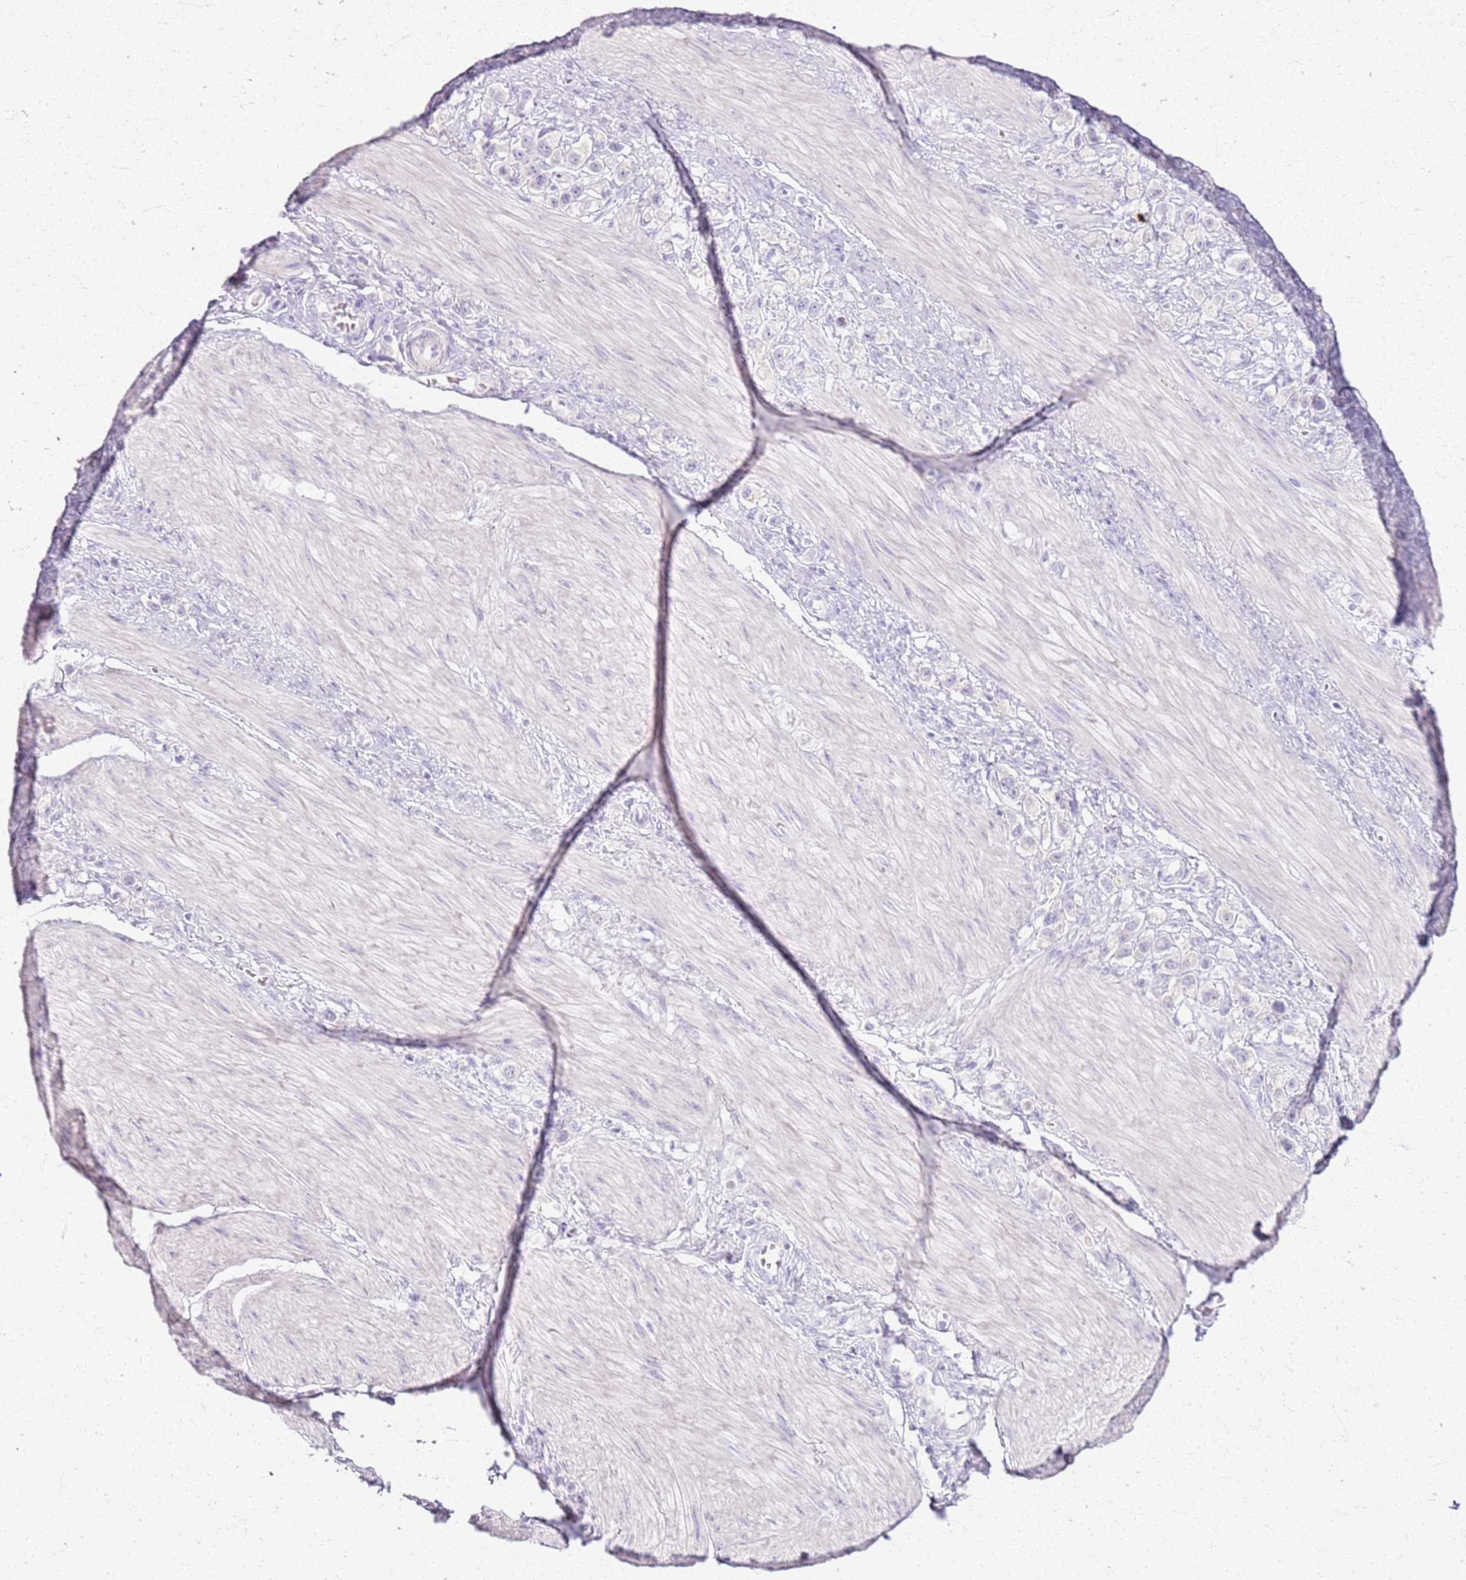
{"staining": {"intensity": "negative", "quantity": "none", "location": "none"}, "tissue": "stomach cancer", "cell_type": "Tumor cells", "image_type": "cancer", "snomed": [{"axis": "morphology", "description": "Adenocarcinoma, NOS"}, {"axis": "topography", "description": "Stomach"}], "caption": "The IHC image has no significant staining in tumor cells of stomach cancer tissue.", "gene": "CSRP3", "patient": {"sex": "female", "age": 65}}